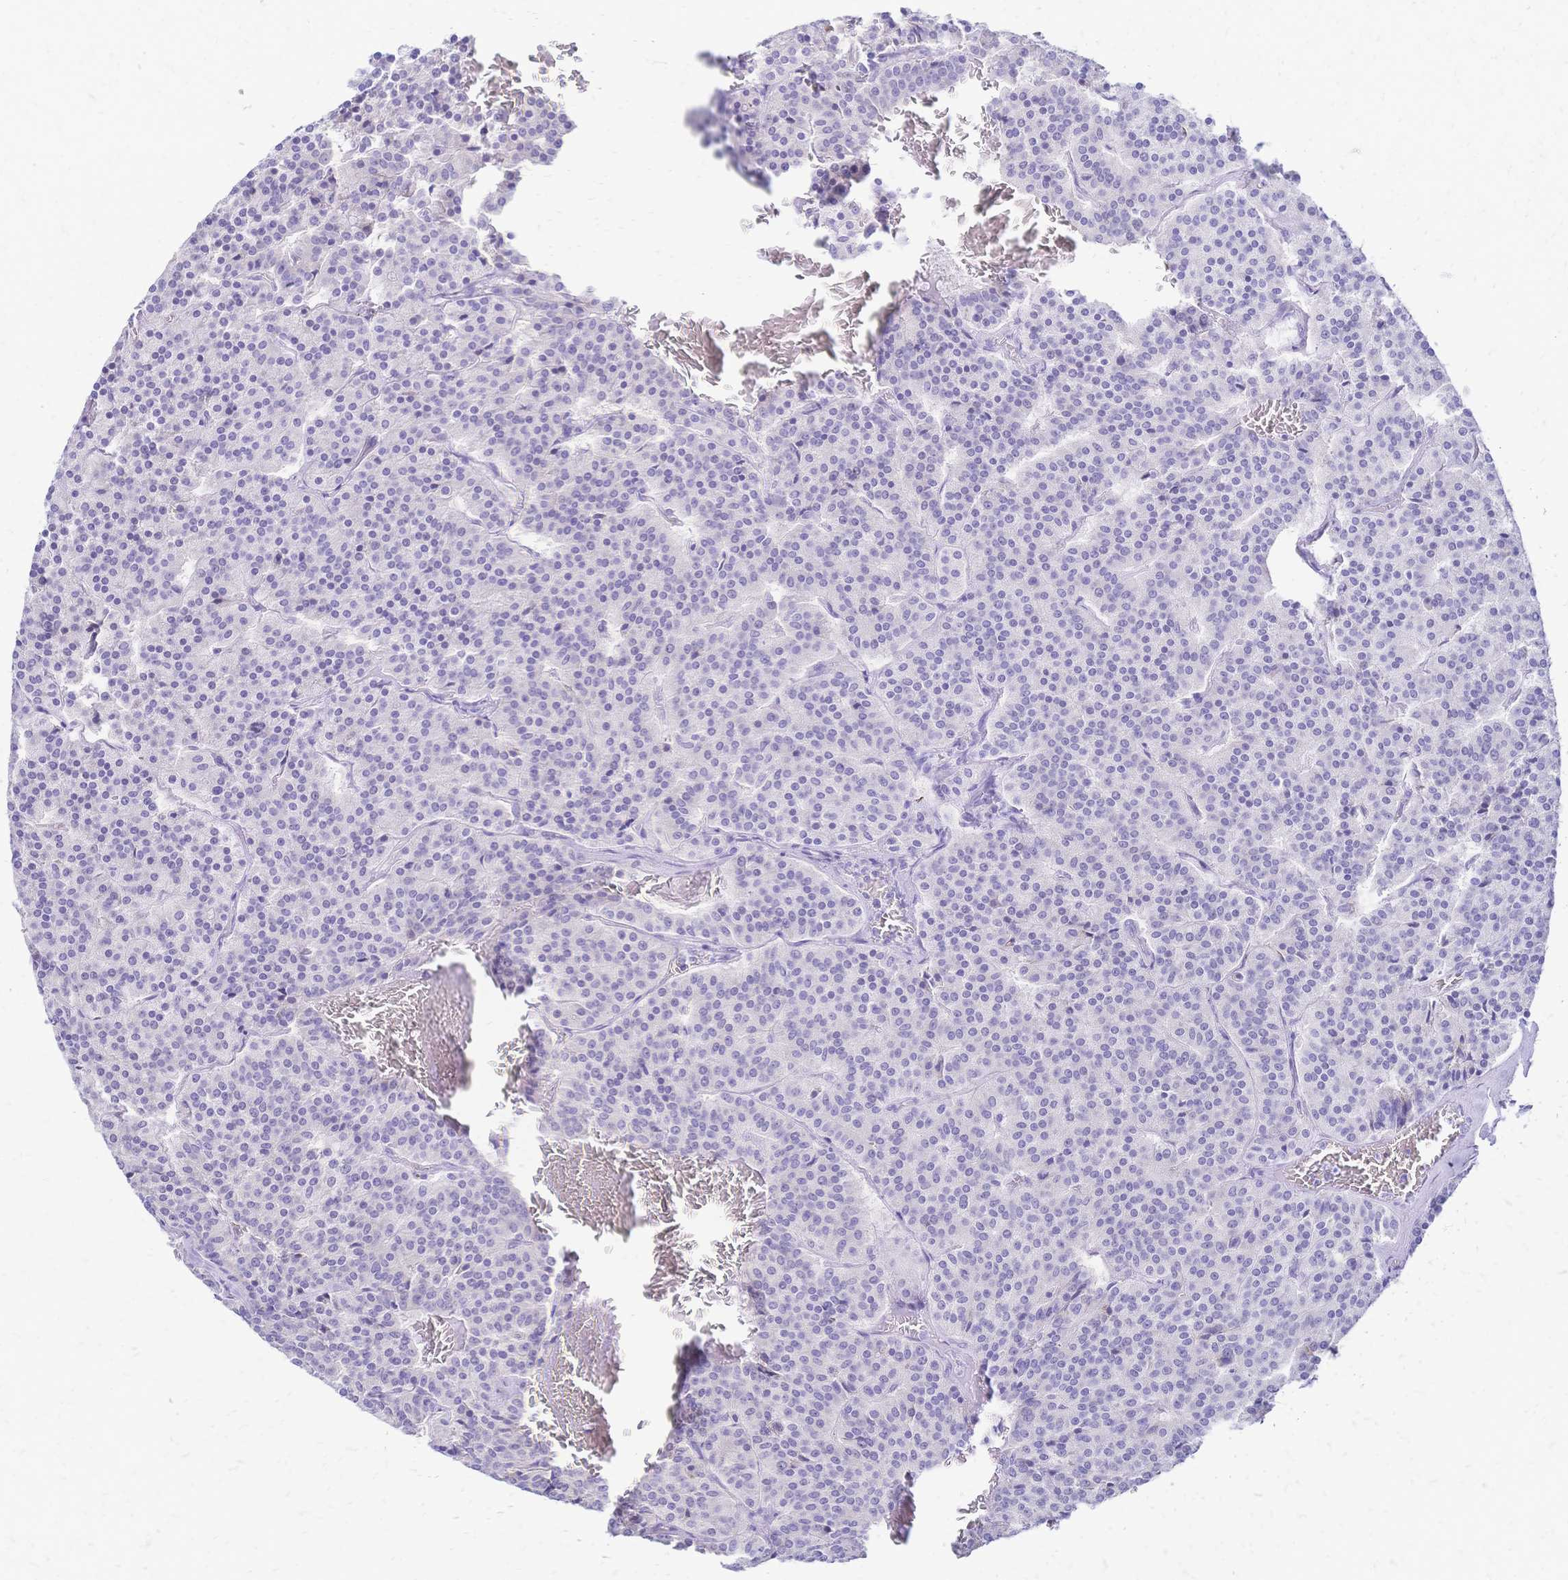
{"staining": {"intensity": "negative", "quantity": "none", "location": "none"}, "tissue": "carcinoid", "cell_type": "Tumor cells", "image_type": "cancer", "snomed": [{"axis": "morphology", "description": "Carcinoid, malignant, NOS"}, {"axis": "topography", "description": "Lung"}], "caption": "This is an immunohistochemistry (IHC) photomicrograph of malignant carcinoid. There is no positivity in tumor cells.", "gene": "GRB7", "patient": {"sex": "male", "age": 70}}